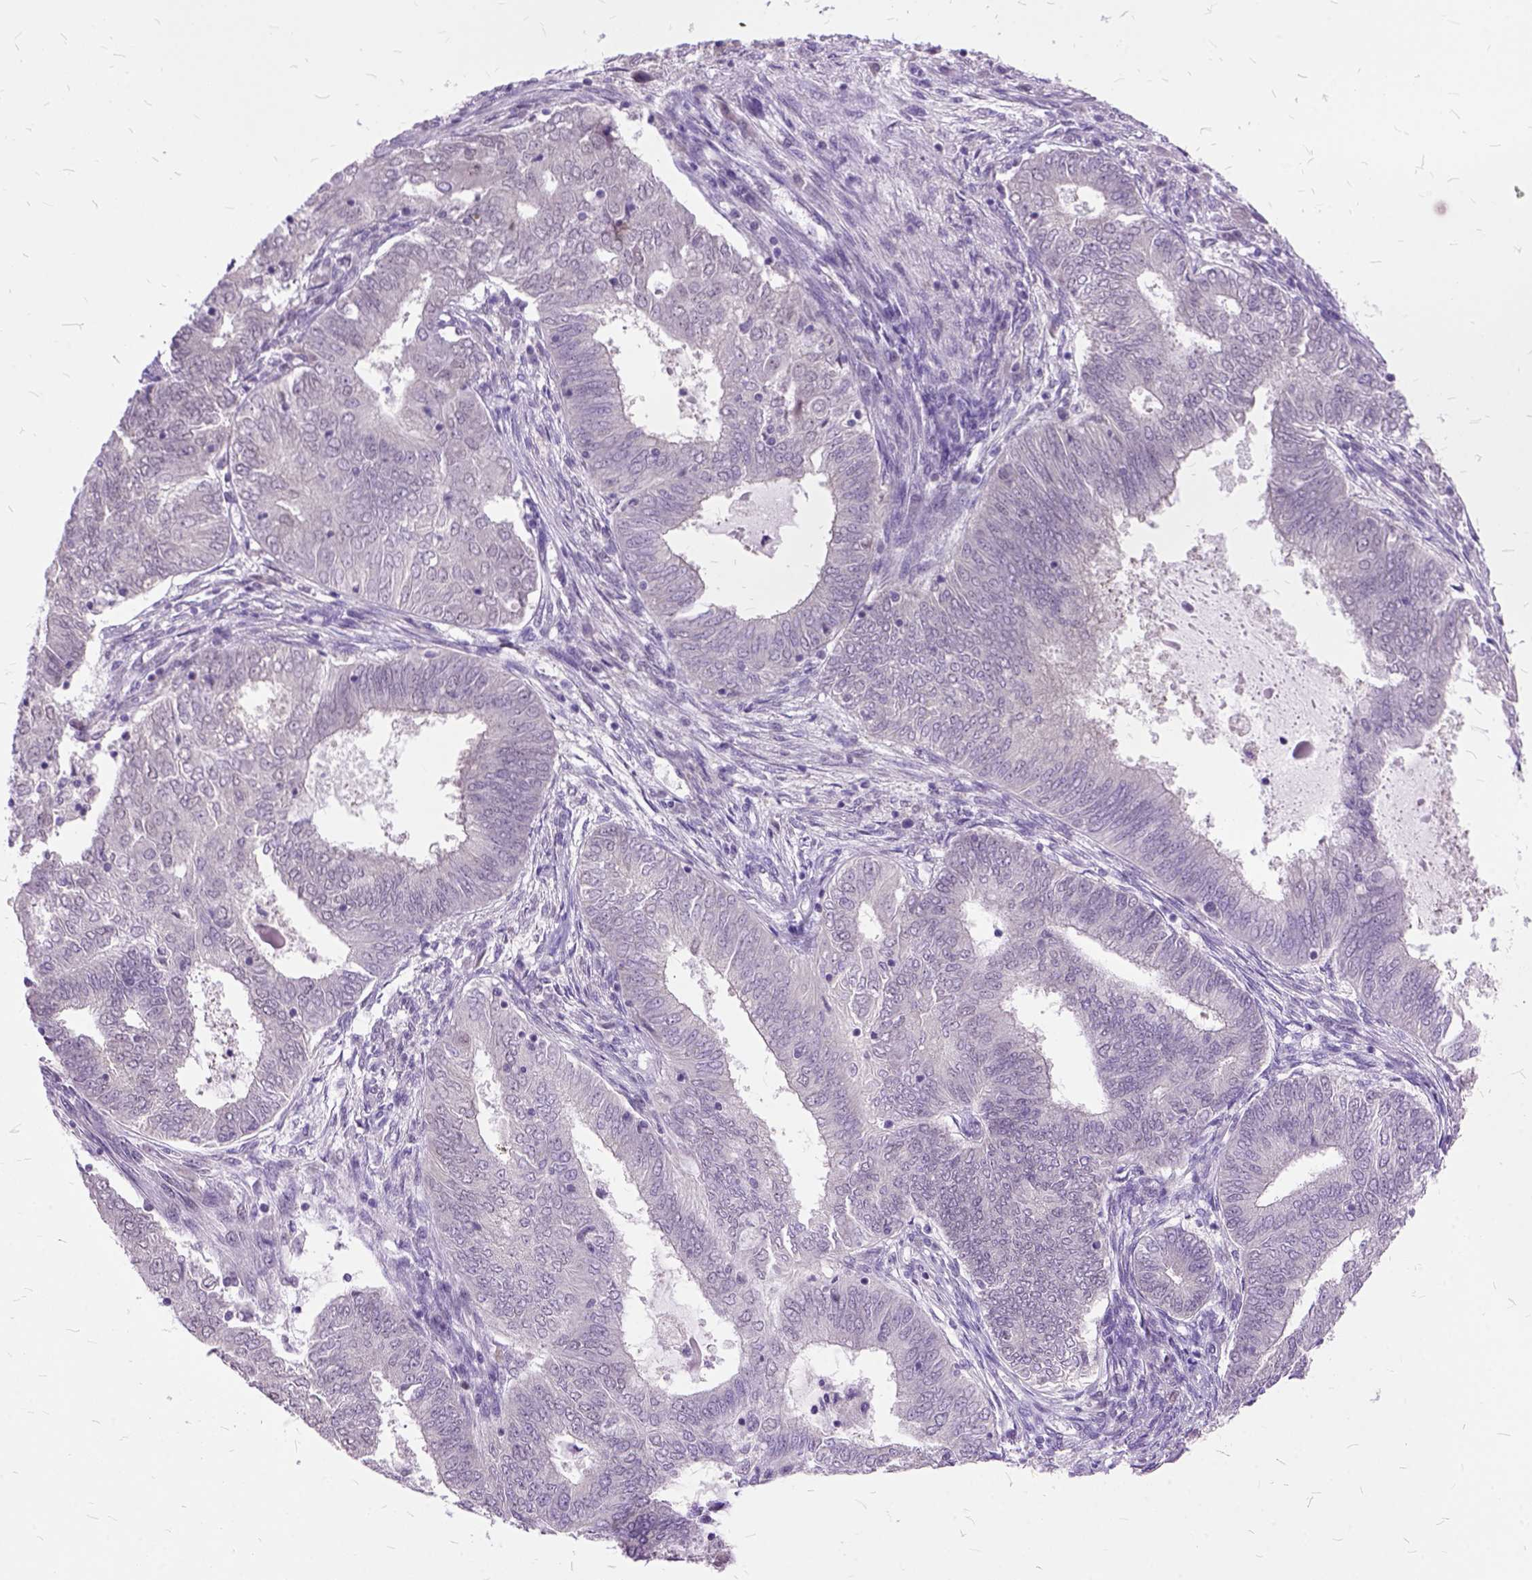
{"staining": {"intensity": "negative", "quantity": "none", "location": "none"}, "tissue": "endometrial cancer", "cell_type": "Tumor cells", "image_type": "cancer", "snomed": [{"axis": "morphology", "description": "Adenocarcinoma, NOS"}, {"axis": "topography", "description": "Endometrium"}], "caption": "Immunohistochemistry (IHC) photomicrograph of human endometrial adenocarcinoma stained for a protein (brown), which reveals no expression in tumor cells.", "gene": "ORC5", "patient": {"sex": "female", "age": 62}}